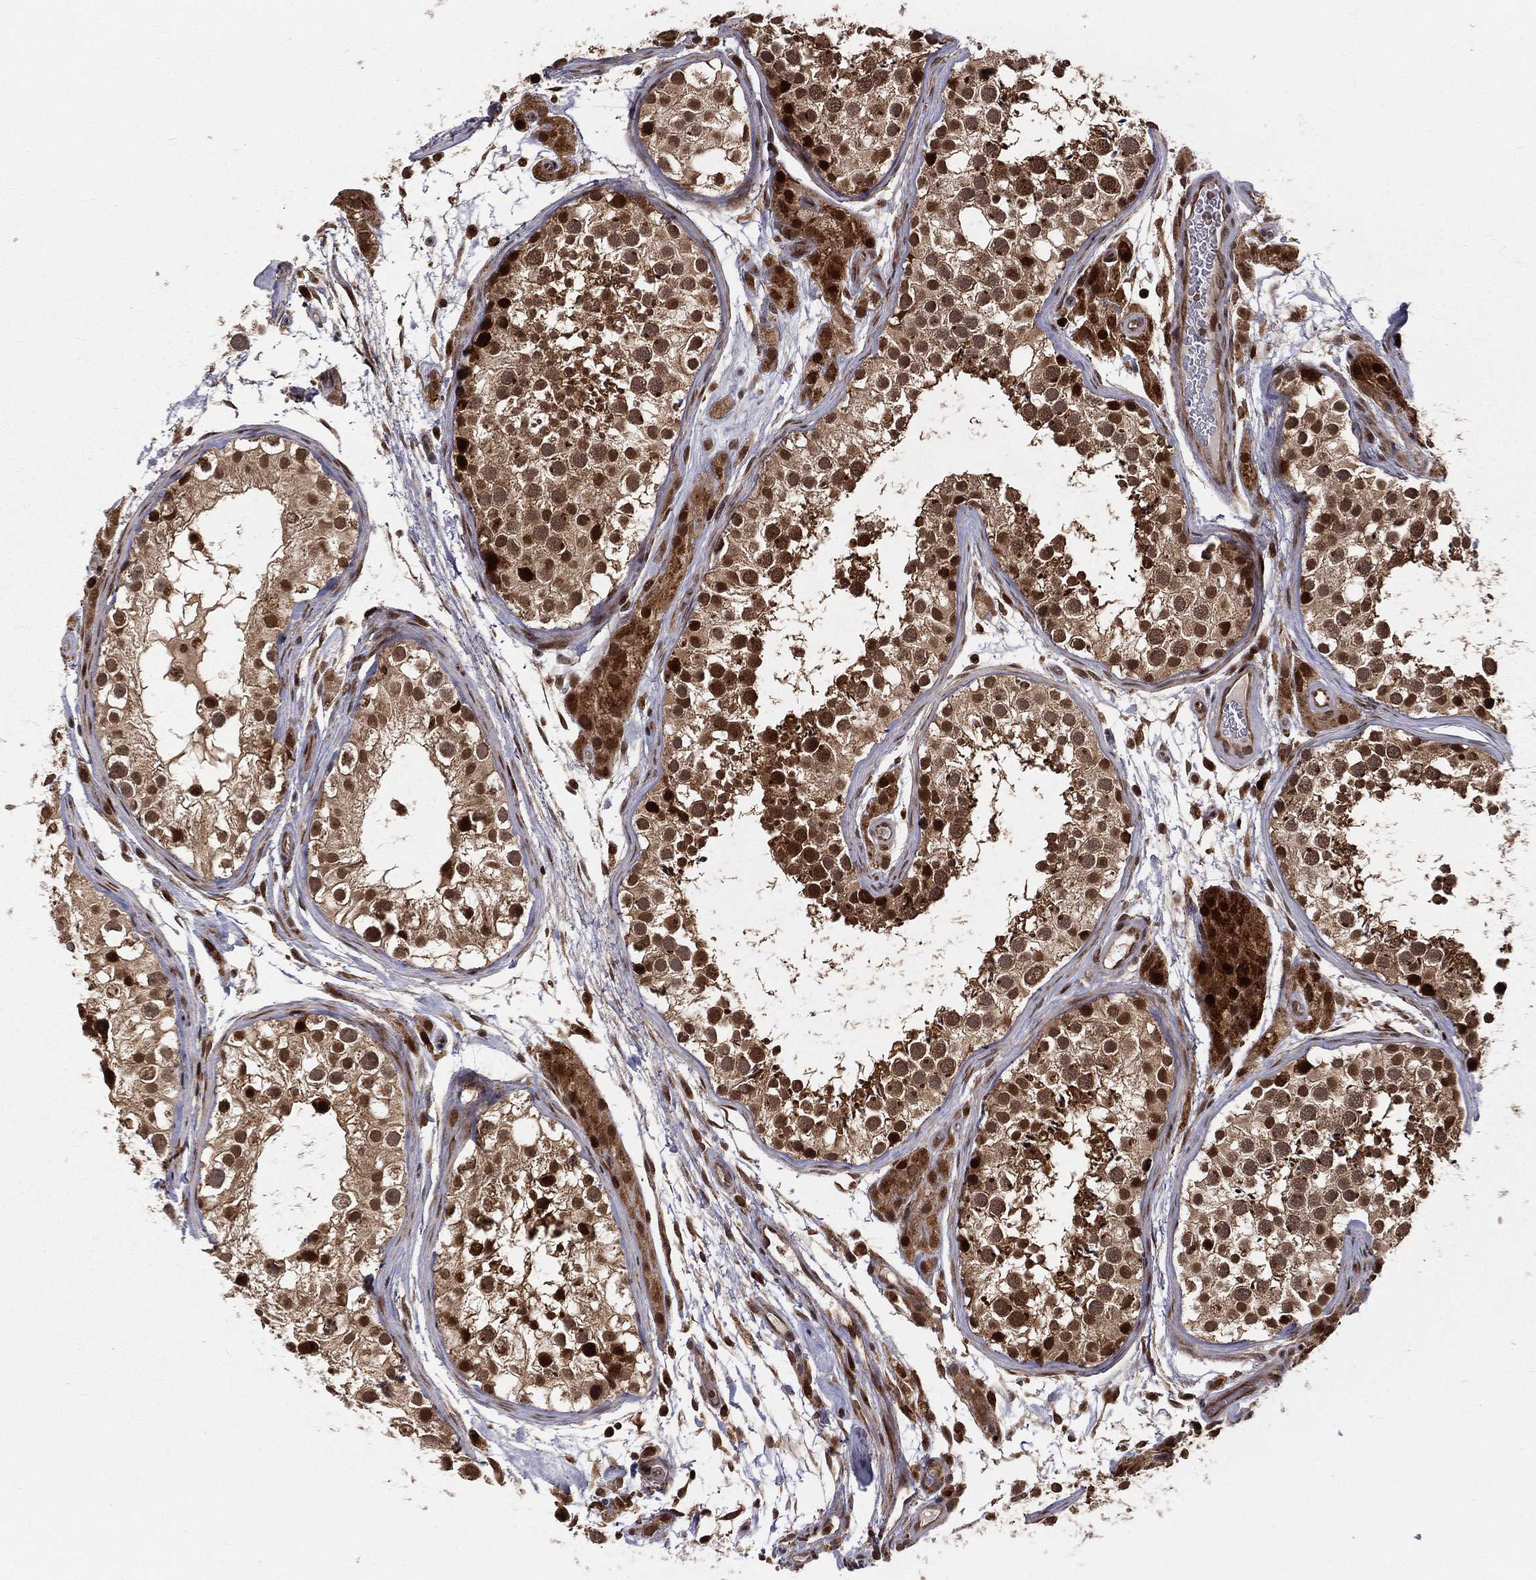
{"staining": {"intensity": "strong", "quantity": "25%-75%", "location": "cytoplasmic/membranous,nuclear"}, "tissue": "testis", "cell_type": "Cells in seminiferous ducts", "image_type": "normal", "snomed": [{"axis": "morphology", "description": "Normal tissue, NOS"}, {"axis": "topography", "description": "Testis"}], "caption": "A micrograph showing strong cytoplasmic/membranous,nuclear positivity in approximately 25%-75% of cells in seminiferous ducts in normal testis, as visualized by brown immunohistochemical staining.", "gene": "MDM2", "patient": {"sex": "male", "age": 31}}